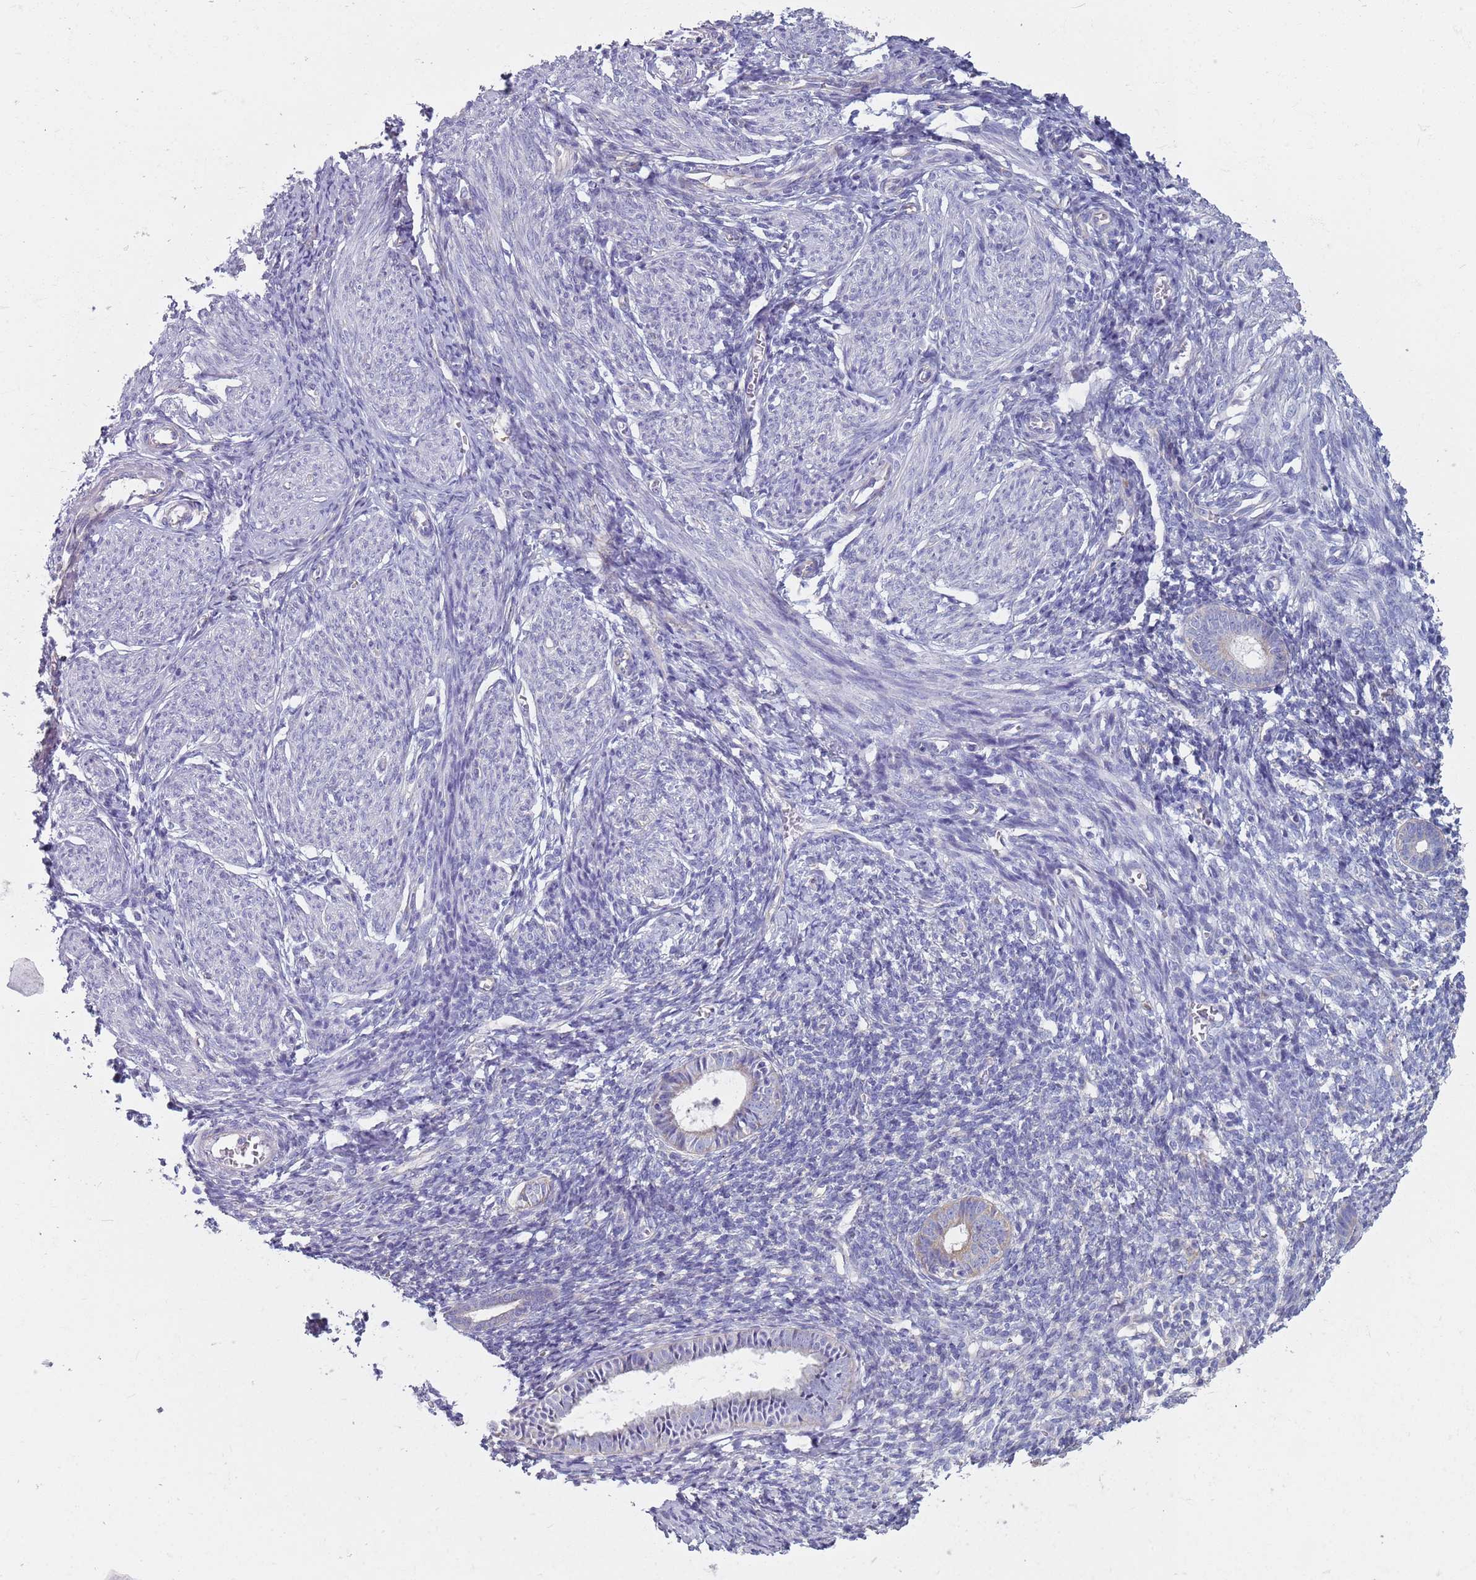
{"staining": {"intensity": "weak", "quantity": "25%-75%", "location": "cytoplasmic/membranous"}, "tissue": "endometrium", "cell_type": "Cells in endometrial stroma", "image_type": "normal", "snomed": [{"axis": "morphology", "description": "Normal tissue, NOS"}, {"axis": "morphology", "description": "Adenocarcinoma, NOS"}, {"axis": "topography", "description": "Endometrium"}], "caption": "Cells in endometrial stroma exhibit low levels of weak cytoplasmic/membranous staining in approximately 25%-75% of cells in normal human endometrium. The protein is stained brown, and the nuclei are stained in blue (DAB IHC with brightfield microscopy, high magnification).", "gene": "RPL17", "patient": {"sex": "female", "age": 57}}